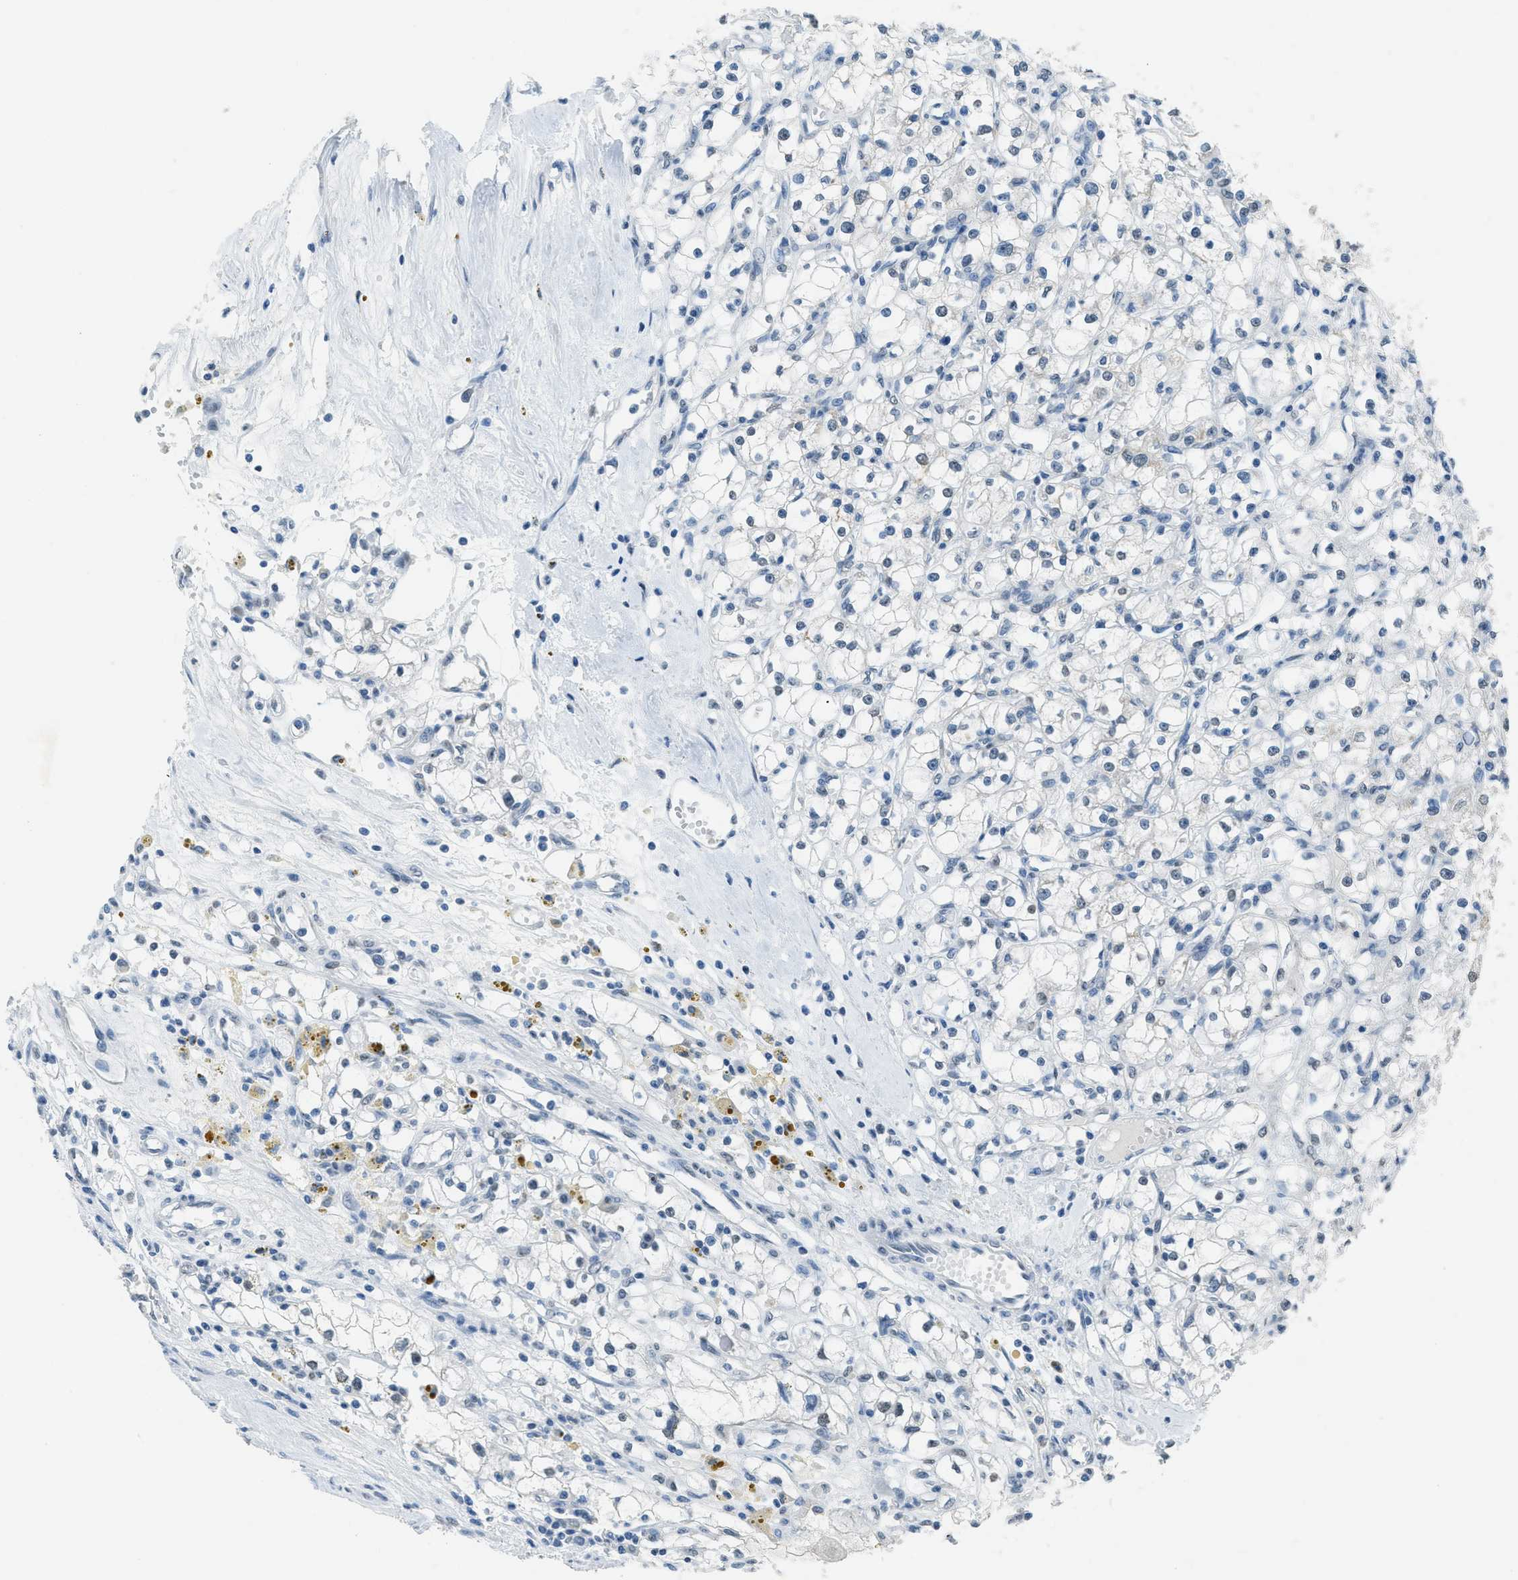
{"staining": {"intensity": "negative", "quantity": "none", "location": "none"}, "tissue": "renal cancer", "cell_type": "Tumor cells", "image_type": "cancer", "snomed": [{"axis": "morphology", "description": "Adenocarcinoma, NOS"}, {"axis": "topography", "description": "Kidney"}], "caption": "A micrograph of renal adenocarcinoma stained for a protein displays no brown staining in tumor cells.", "gene": "TTC13", "patient": {"sex": "male", "age": 56}}